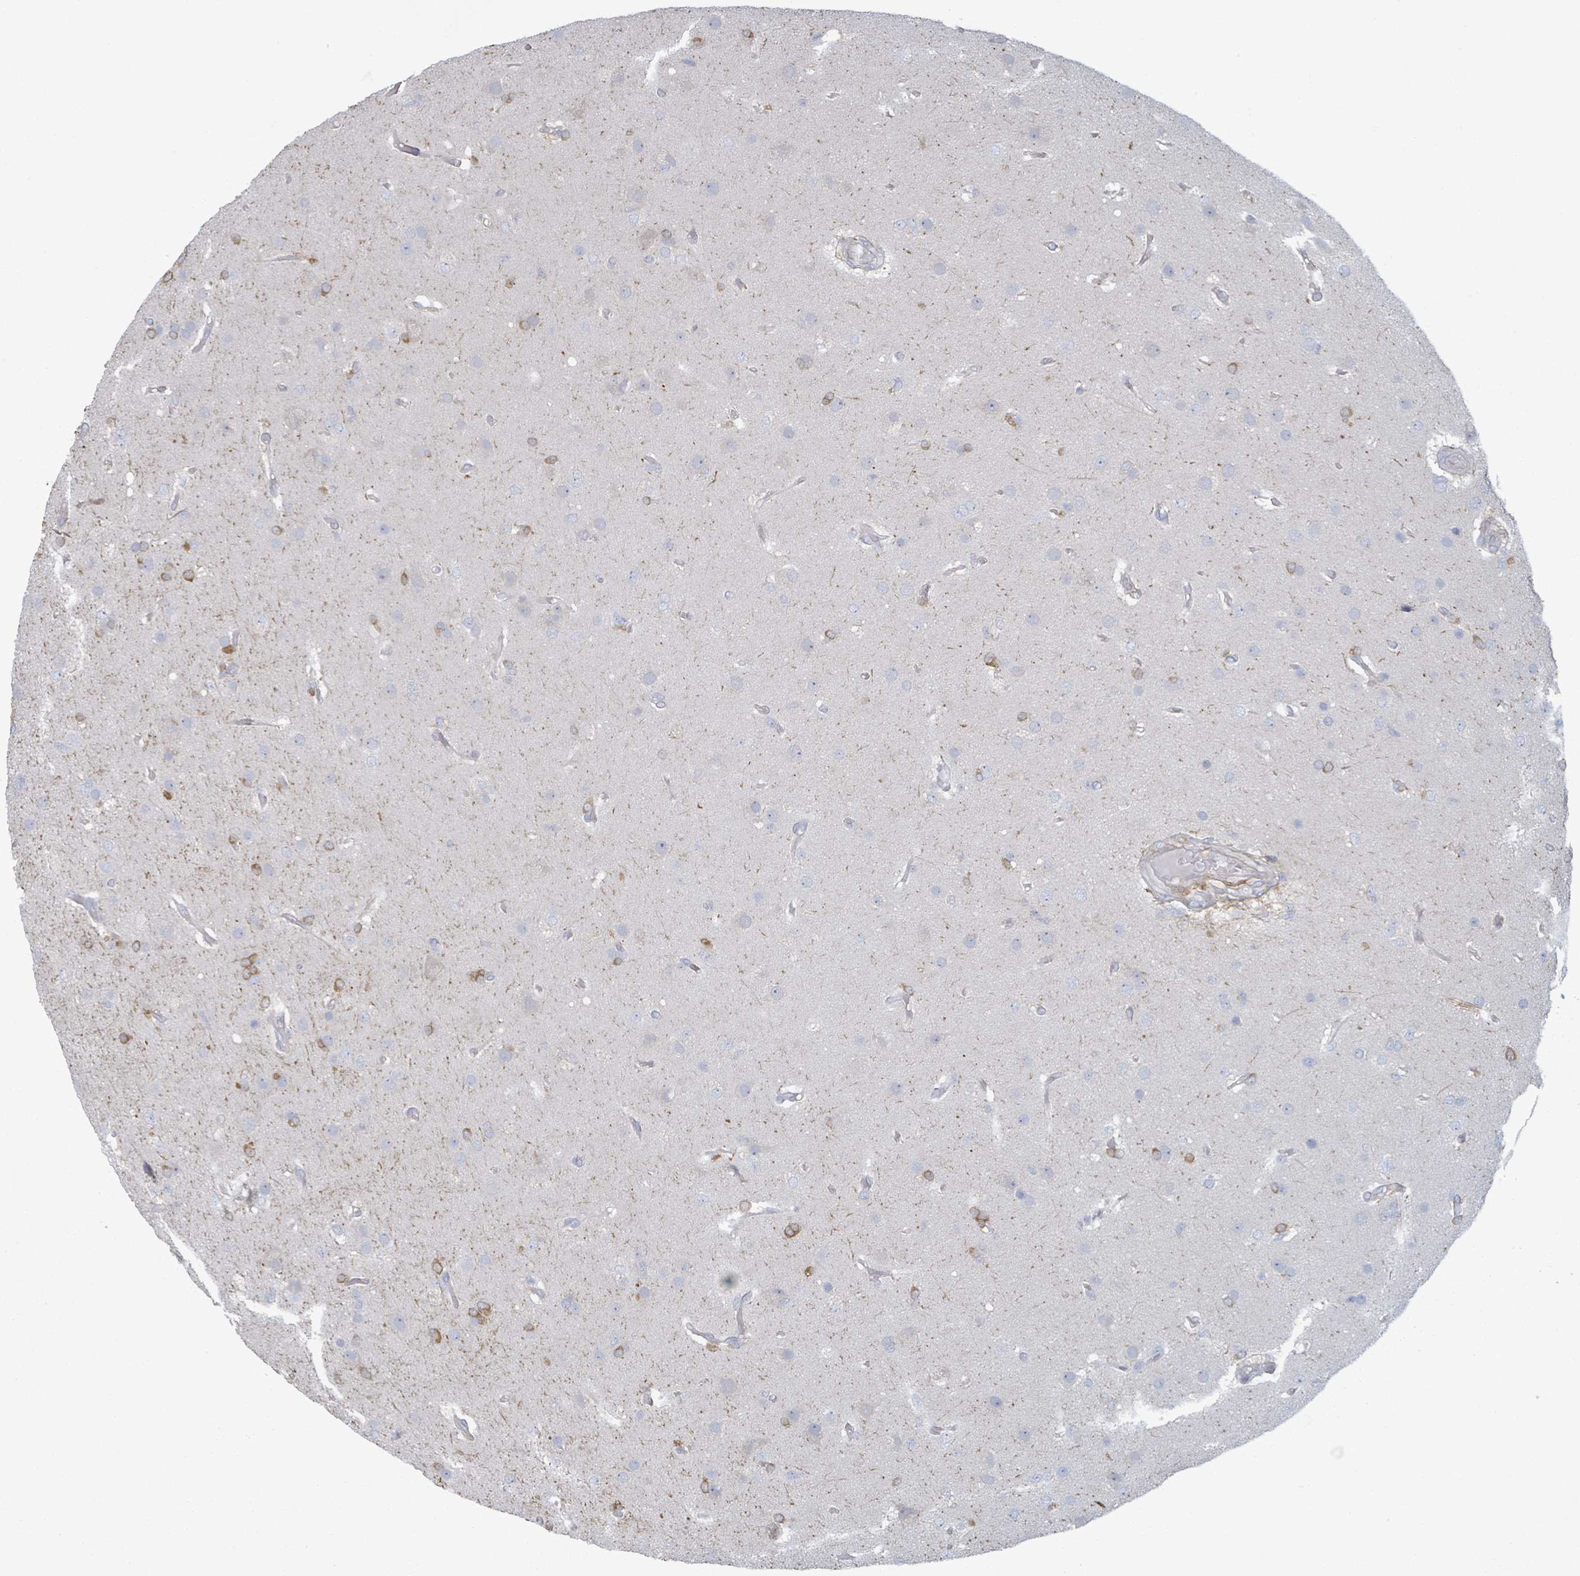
{"staining": {"intensity": "moderate", "quantity": "<25%", "location": "cytoplasmic/membranous"}, "tissue": "glioma", "cell_type": "Tumor cells", "image_type": "cancer", "snomed": [{"axis": "morphology", "description": "Glioma, malignant, High grade"}, {"axis": "topography", "description": "Brain"}], "caption": "IHC of human malignant high-grade glioma shows low levels of moderate cytoplasmic/membranous staining in about <25% of tumor cells.", "gene": "COL13A1", "patient": {"sex": "female", "age": 74}}